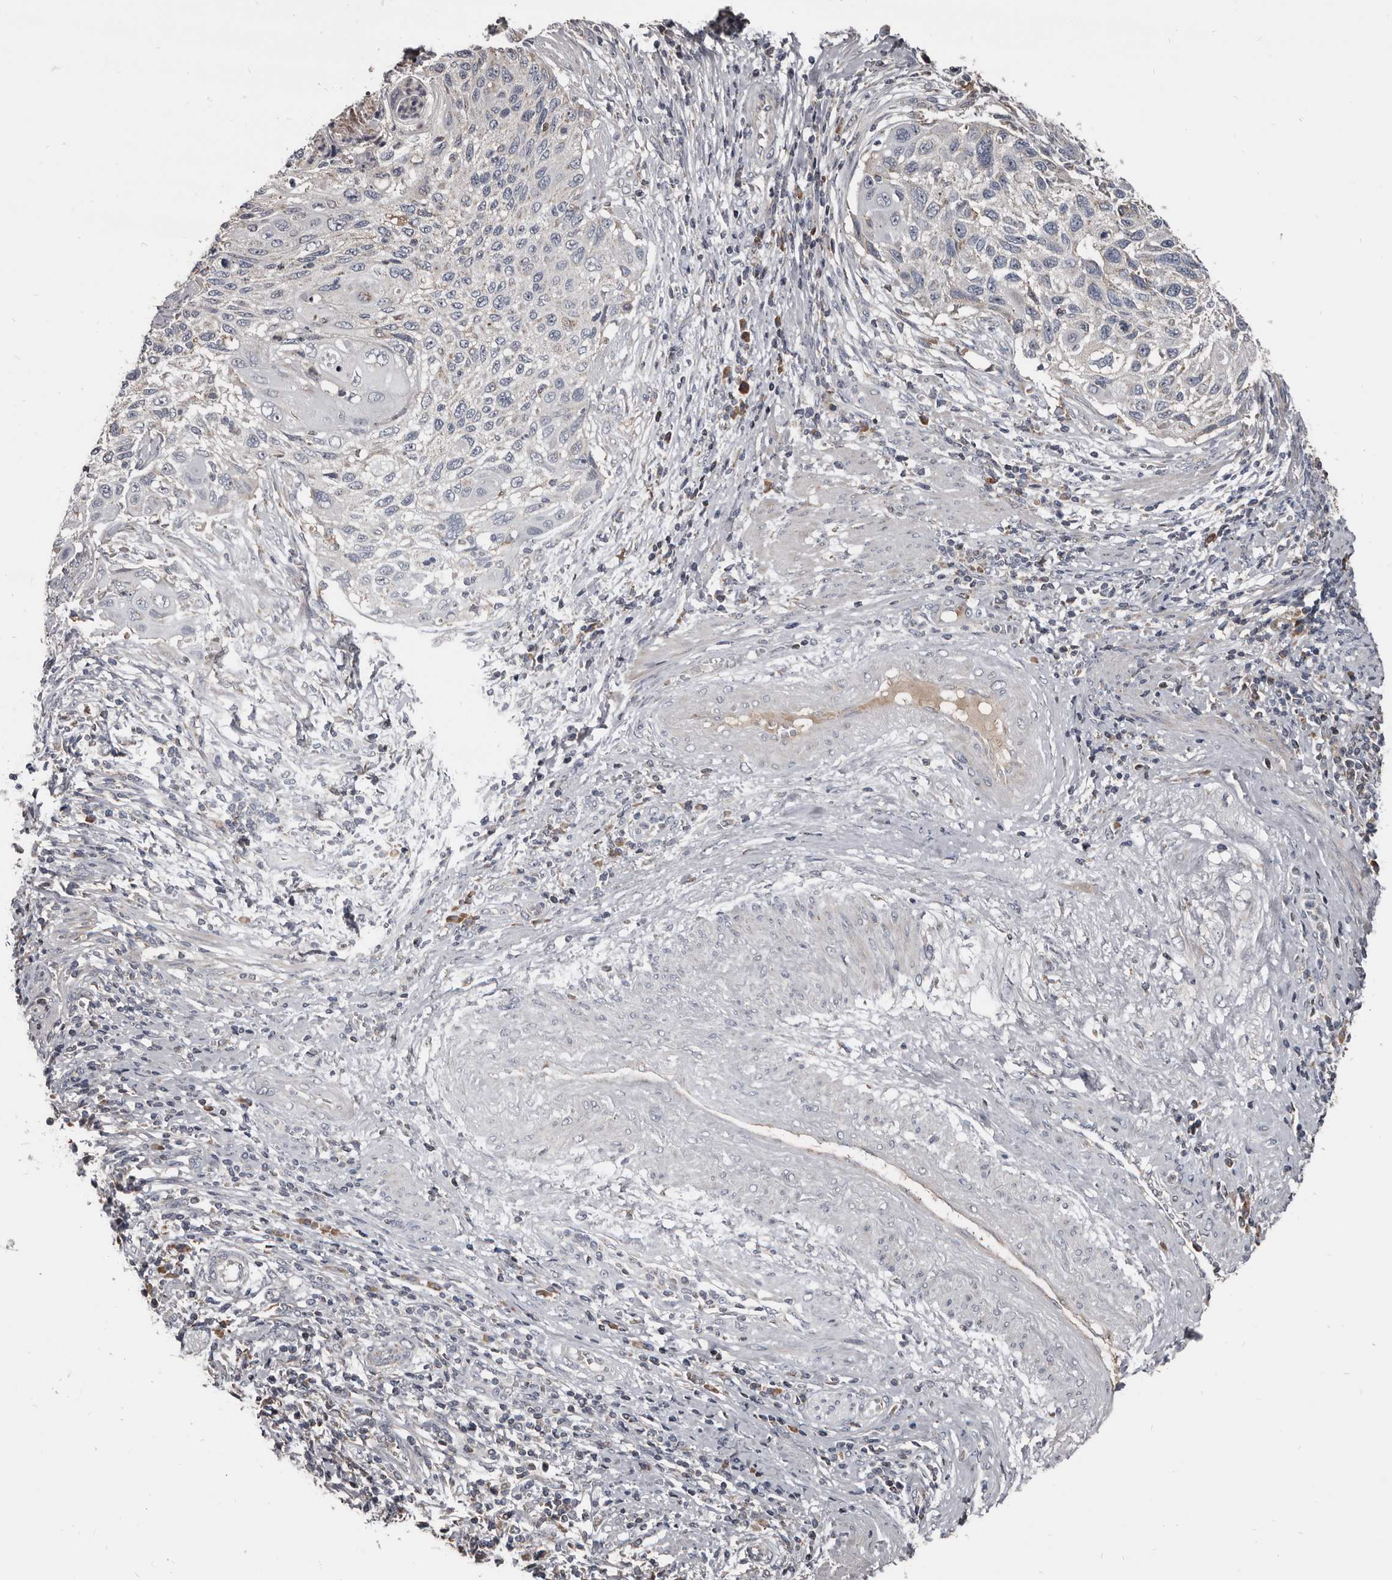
{"staining": {"intensity": "negative", "quantity": "none", "location": "none"}, "tissue": "cervical cancer", "cell_type": "Tumor cells", "image_type": "cancer", "snomed": [{"axis": "morphology", "description": "Squamous cell carcinoma, NOS"}, {"axis": "topography", "description": "Cervix"}], "caption": "There is no significant staining in tumor cells of cervical squamous cell carcinoma.", "gene": "GREB1", "patient": {"sex": "female", "age": 70}}